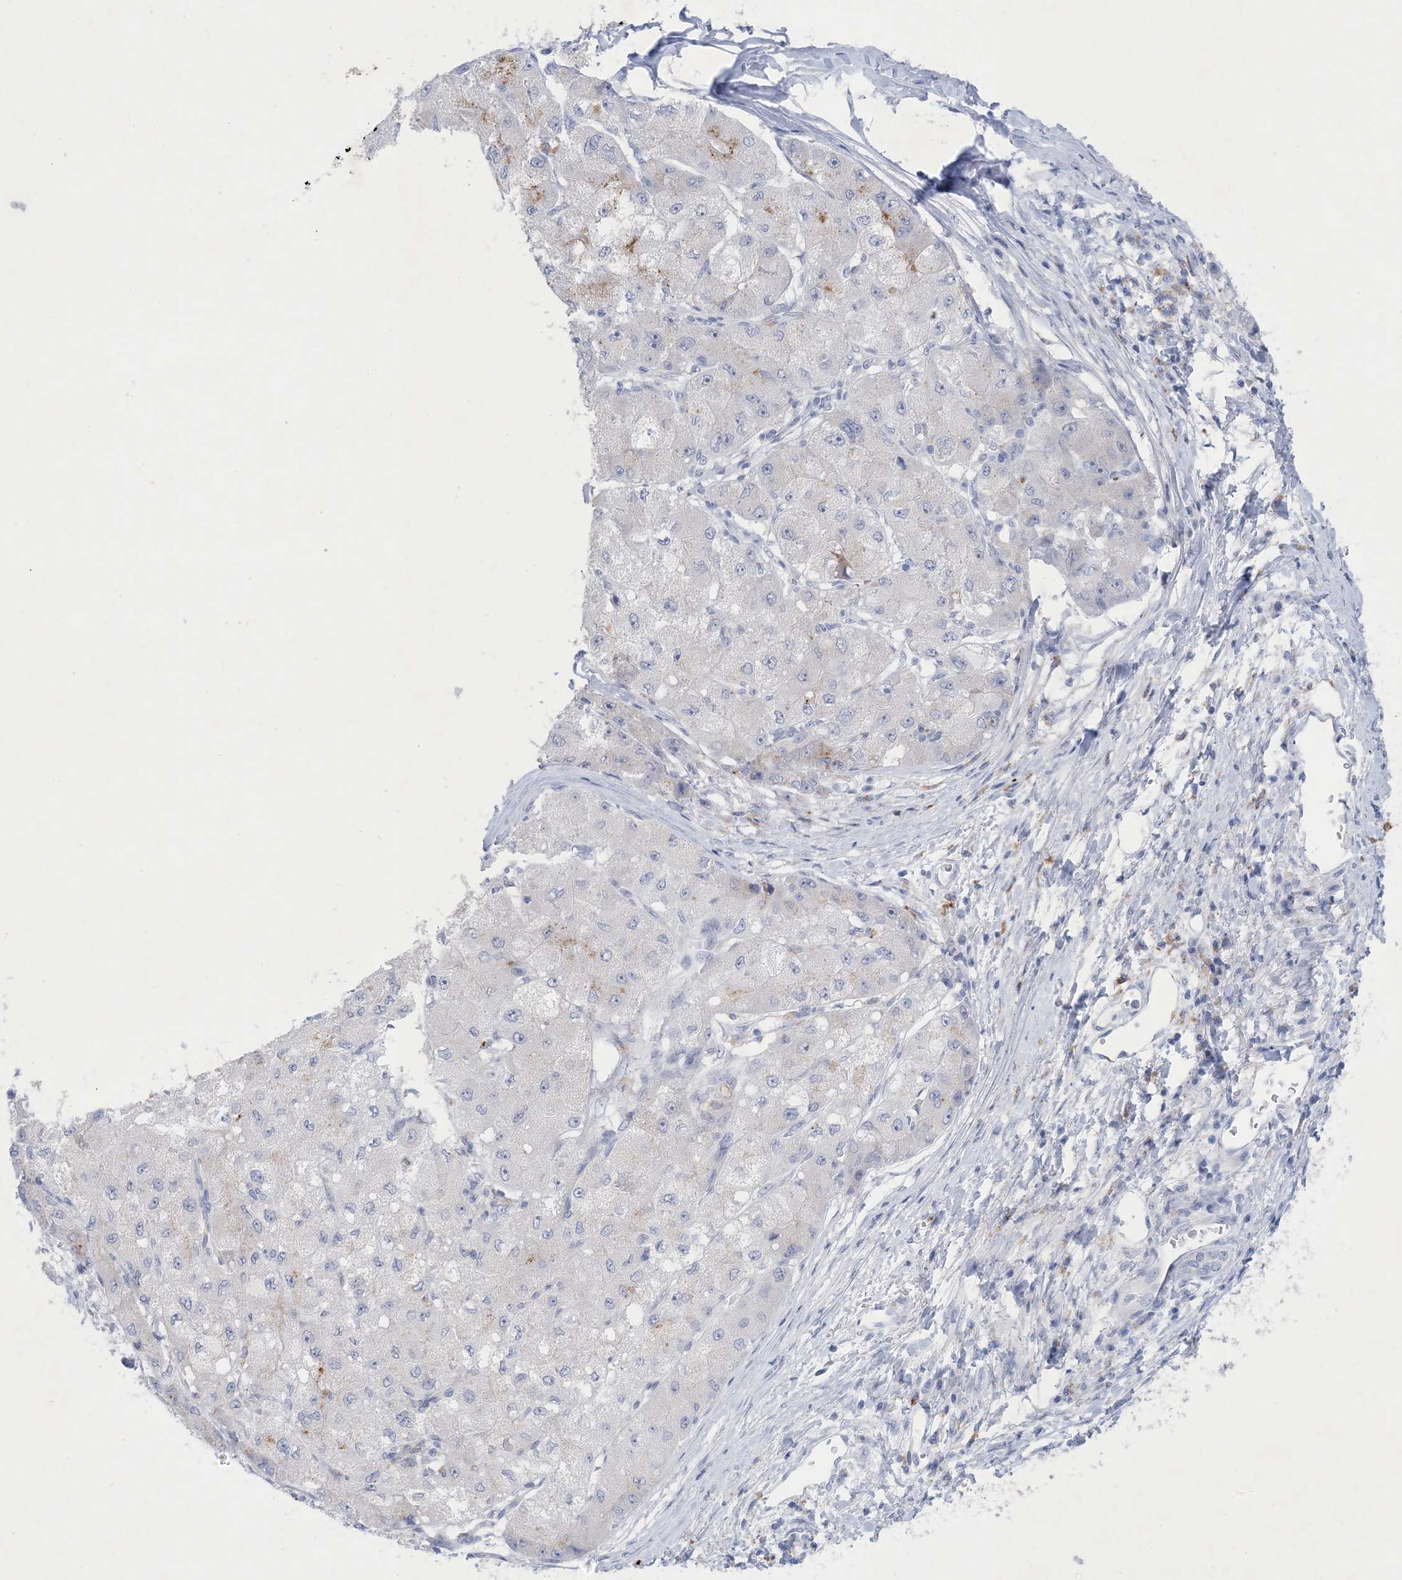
{"staining": {"intensity": "moderate", "quantity": "<25%", "location": "cytoplasmic/membranous"}, "tissue": "liver cancer", "cell_type": "Tumor cells", "image_type": "cancer", "snomed": [{"axis": "morphology", "description": "Carcinoma, Hepatocellular, NOS"}, {"axis": "topography", "description": "Liver"}], "caption": "The image displays a brown stain indicating the presence of a protein in the cytoplasmic/membranous of tumor cells in liver hepatocellular carcinoma.", "gene": "GABRG1", "patient": {"sex": "male", "age": 80}}